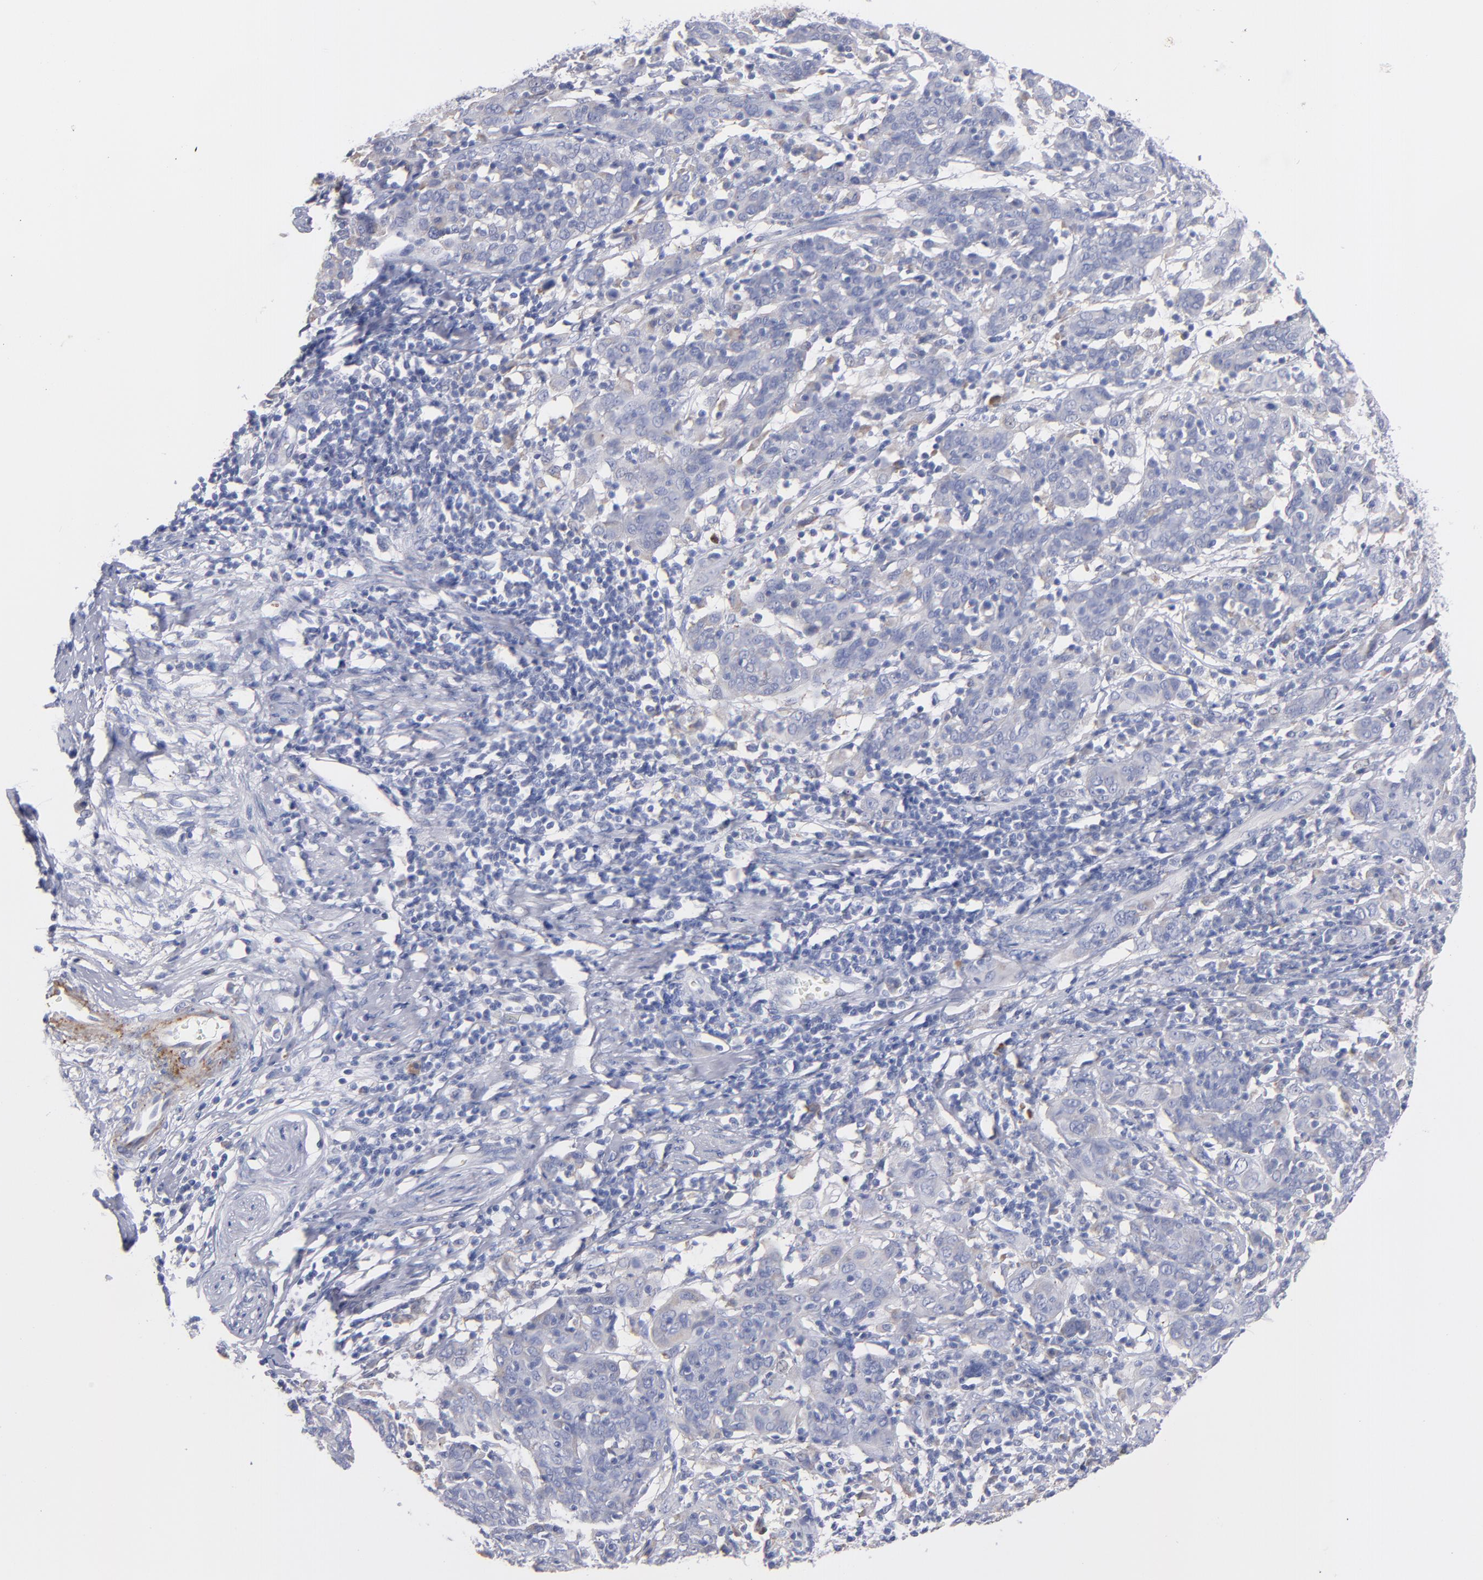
{"staining": {"intensity": "negative", "quantity": "none", "location": "none"}, "tissue": "cervical cancer", "cell_type": "Tumor cells", "image_type": "cancer", "snomed": [{"axis": "morphology", "description": "Normal tissue, NOS"}, {"axis": "morphology", "description": "Squamous cell carcinoma, NOS"}, {"axis": "topography", "description": "Cervix"}], "caption": "IHC of human cervical squamous cell carcinoma shows no positivity in tumor cells.", "gene": "MFGE8", "patient": {"sex": "female", "age": 67}}